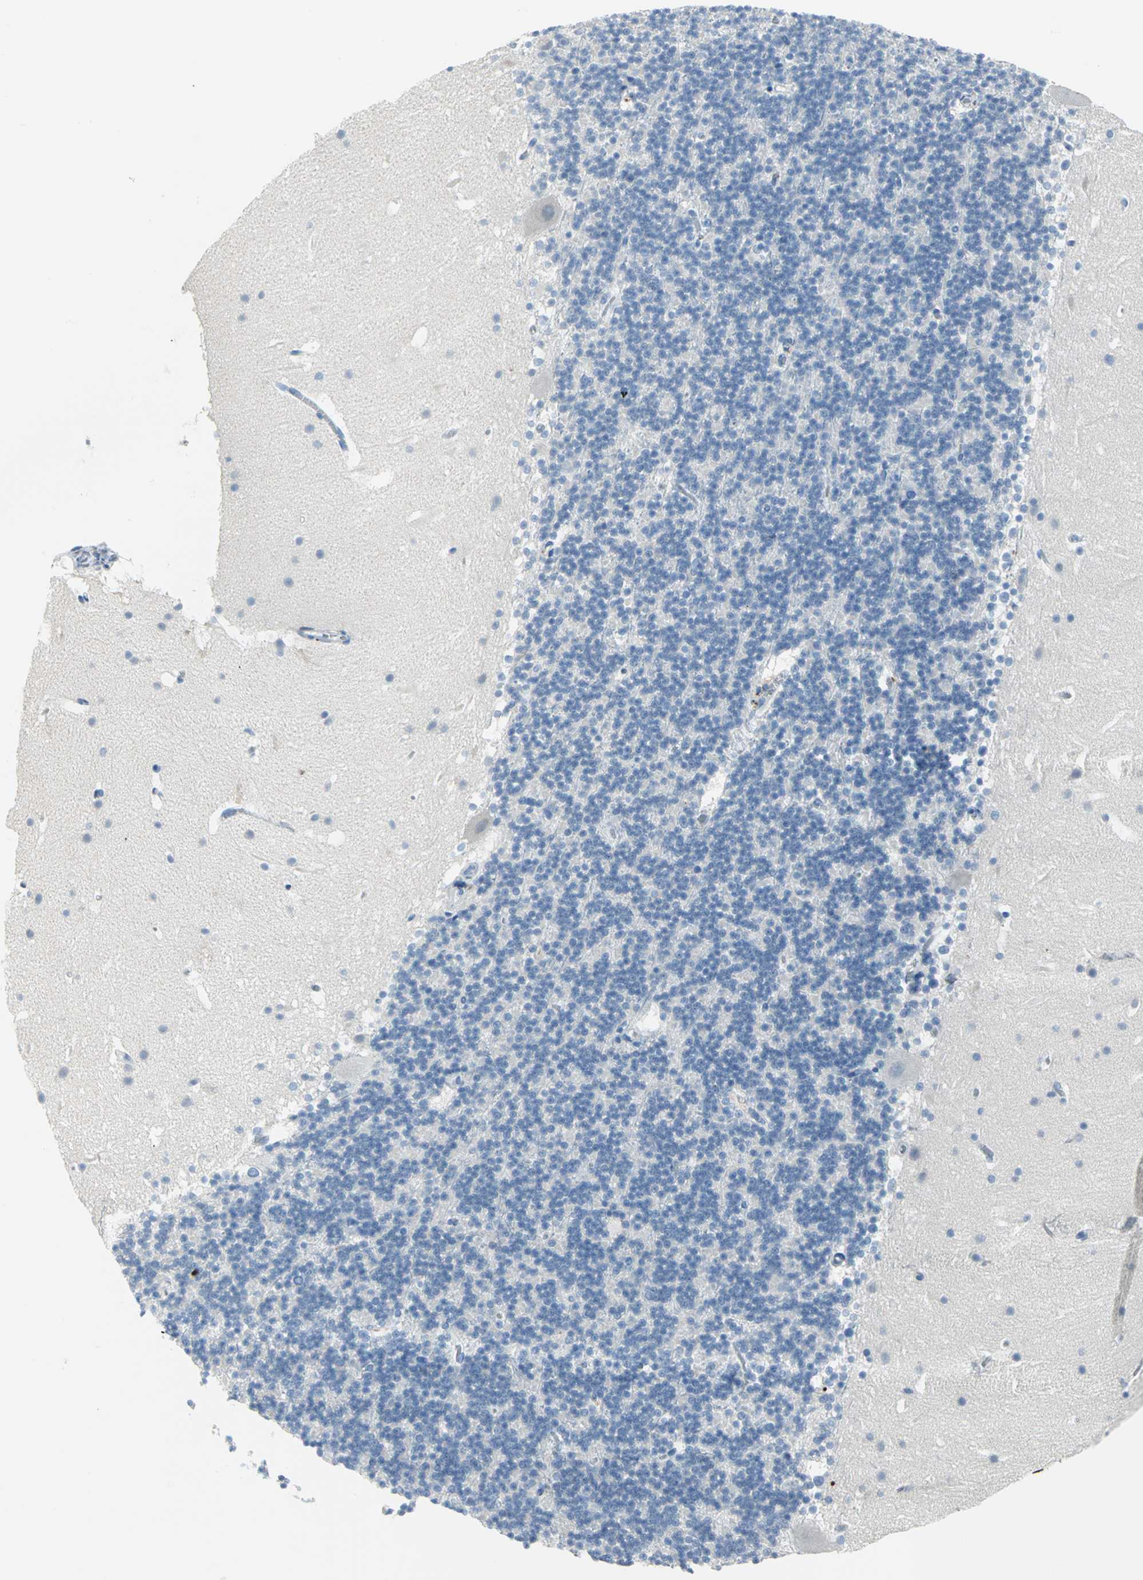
{"staining": {"intensity": "negative", "quantity": "none", "location": "none"}, "tissue": "cerebellum", "cell_type": "Cells in granular layer", "image_type": "normal", "snomed": [{"axis": "morphology", "description": "Normal tissue, NOS"}, {"axis": "topography", "description": "Cerebellum"}], "caption": "An IHC photomicrograph of normal cerebellum is shown. There is no staining in cells in granular layer of cerebellum.", "gene": "MCM4", "patient": {"sex": "male", "age": 45}}